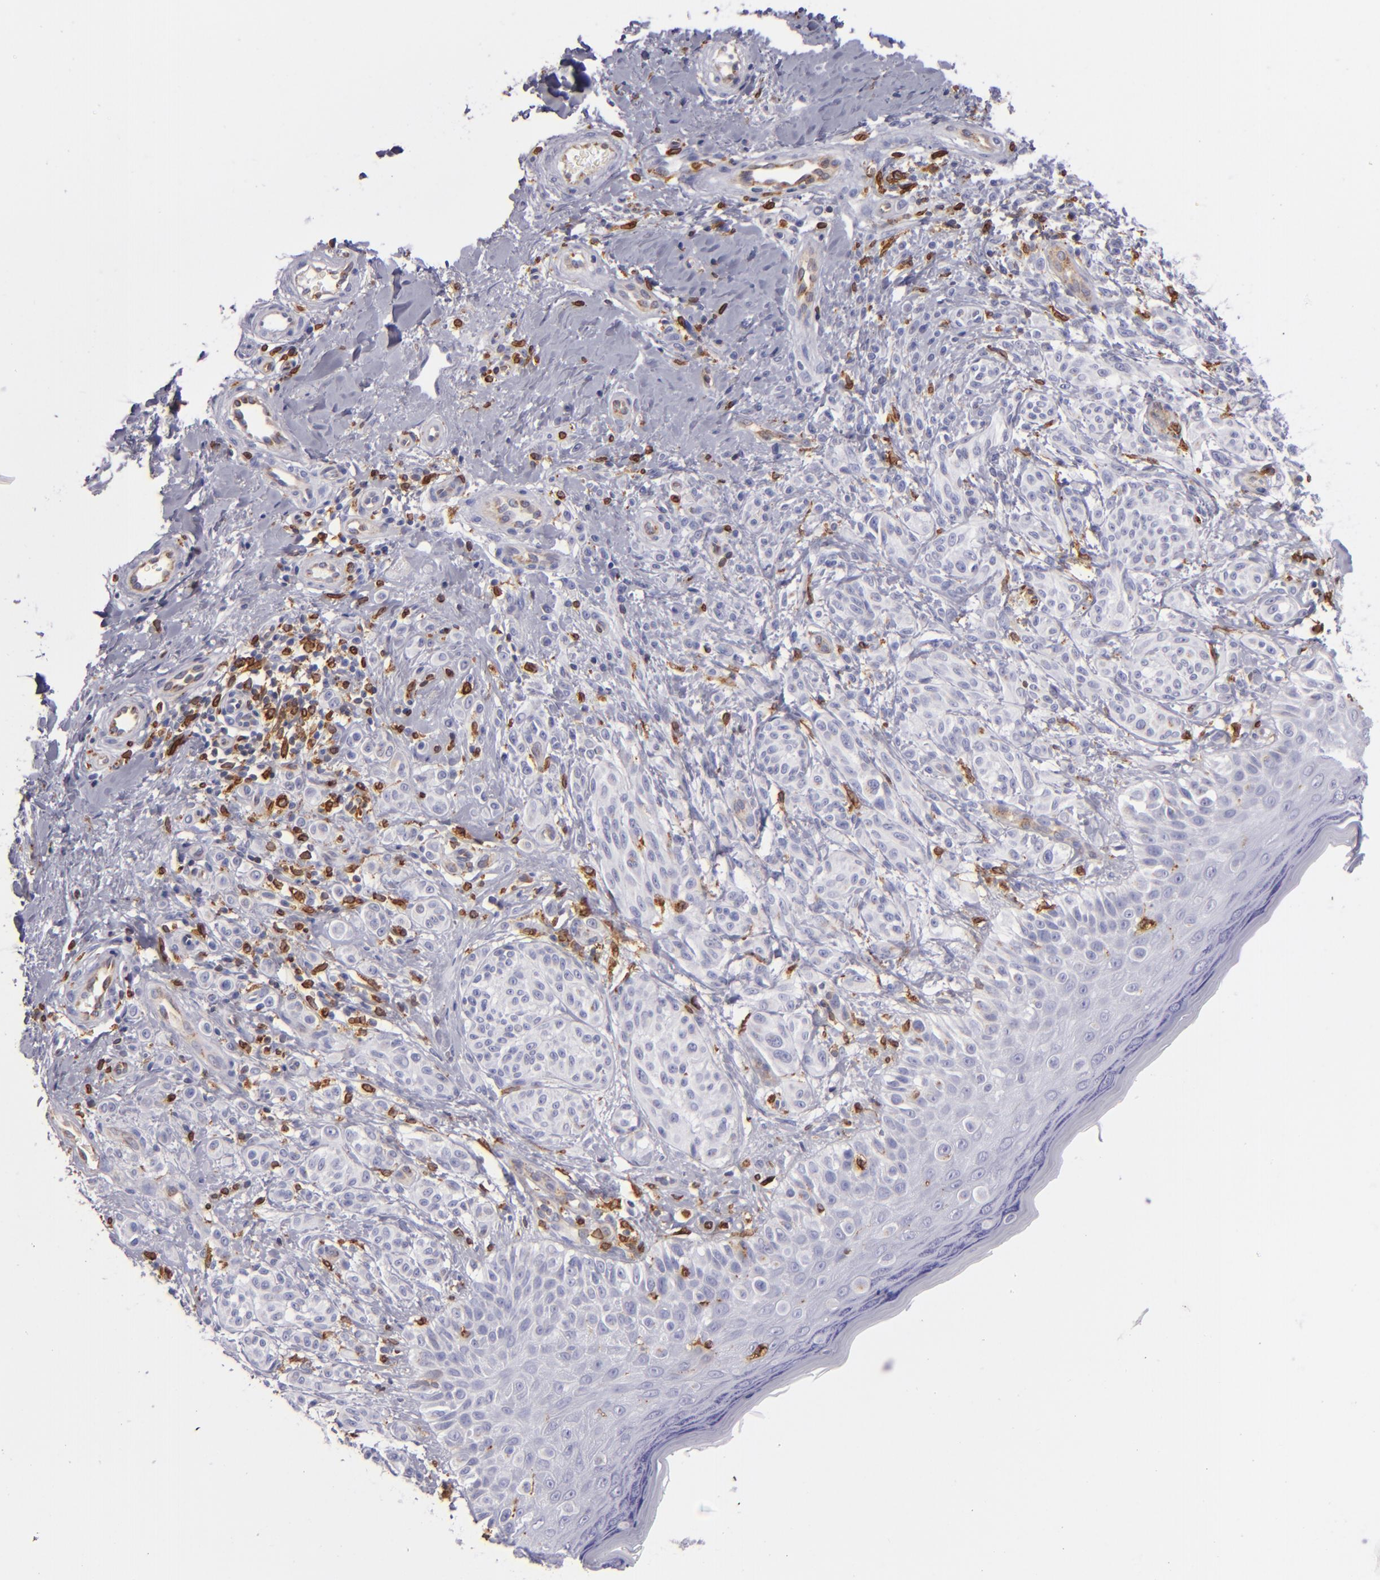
{"staining": {"intensity": "negative", "quantity": "none", "location": "none"}, "tissue": "melanoma", "cell_type": "Tumor cells", "image_type": "cancer", "snomed": [{"axis": "morphology", "description": "Malignant melanoma, NOS"}, {"axis": "topography", "description": "Skin"}], "caption": "Tumor cells show no significant positivity in malignant melanoma.", "gene": "CD74", "patient": {"sex": "male", "age": 57}}